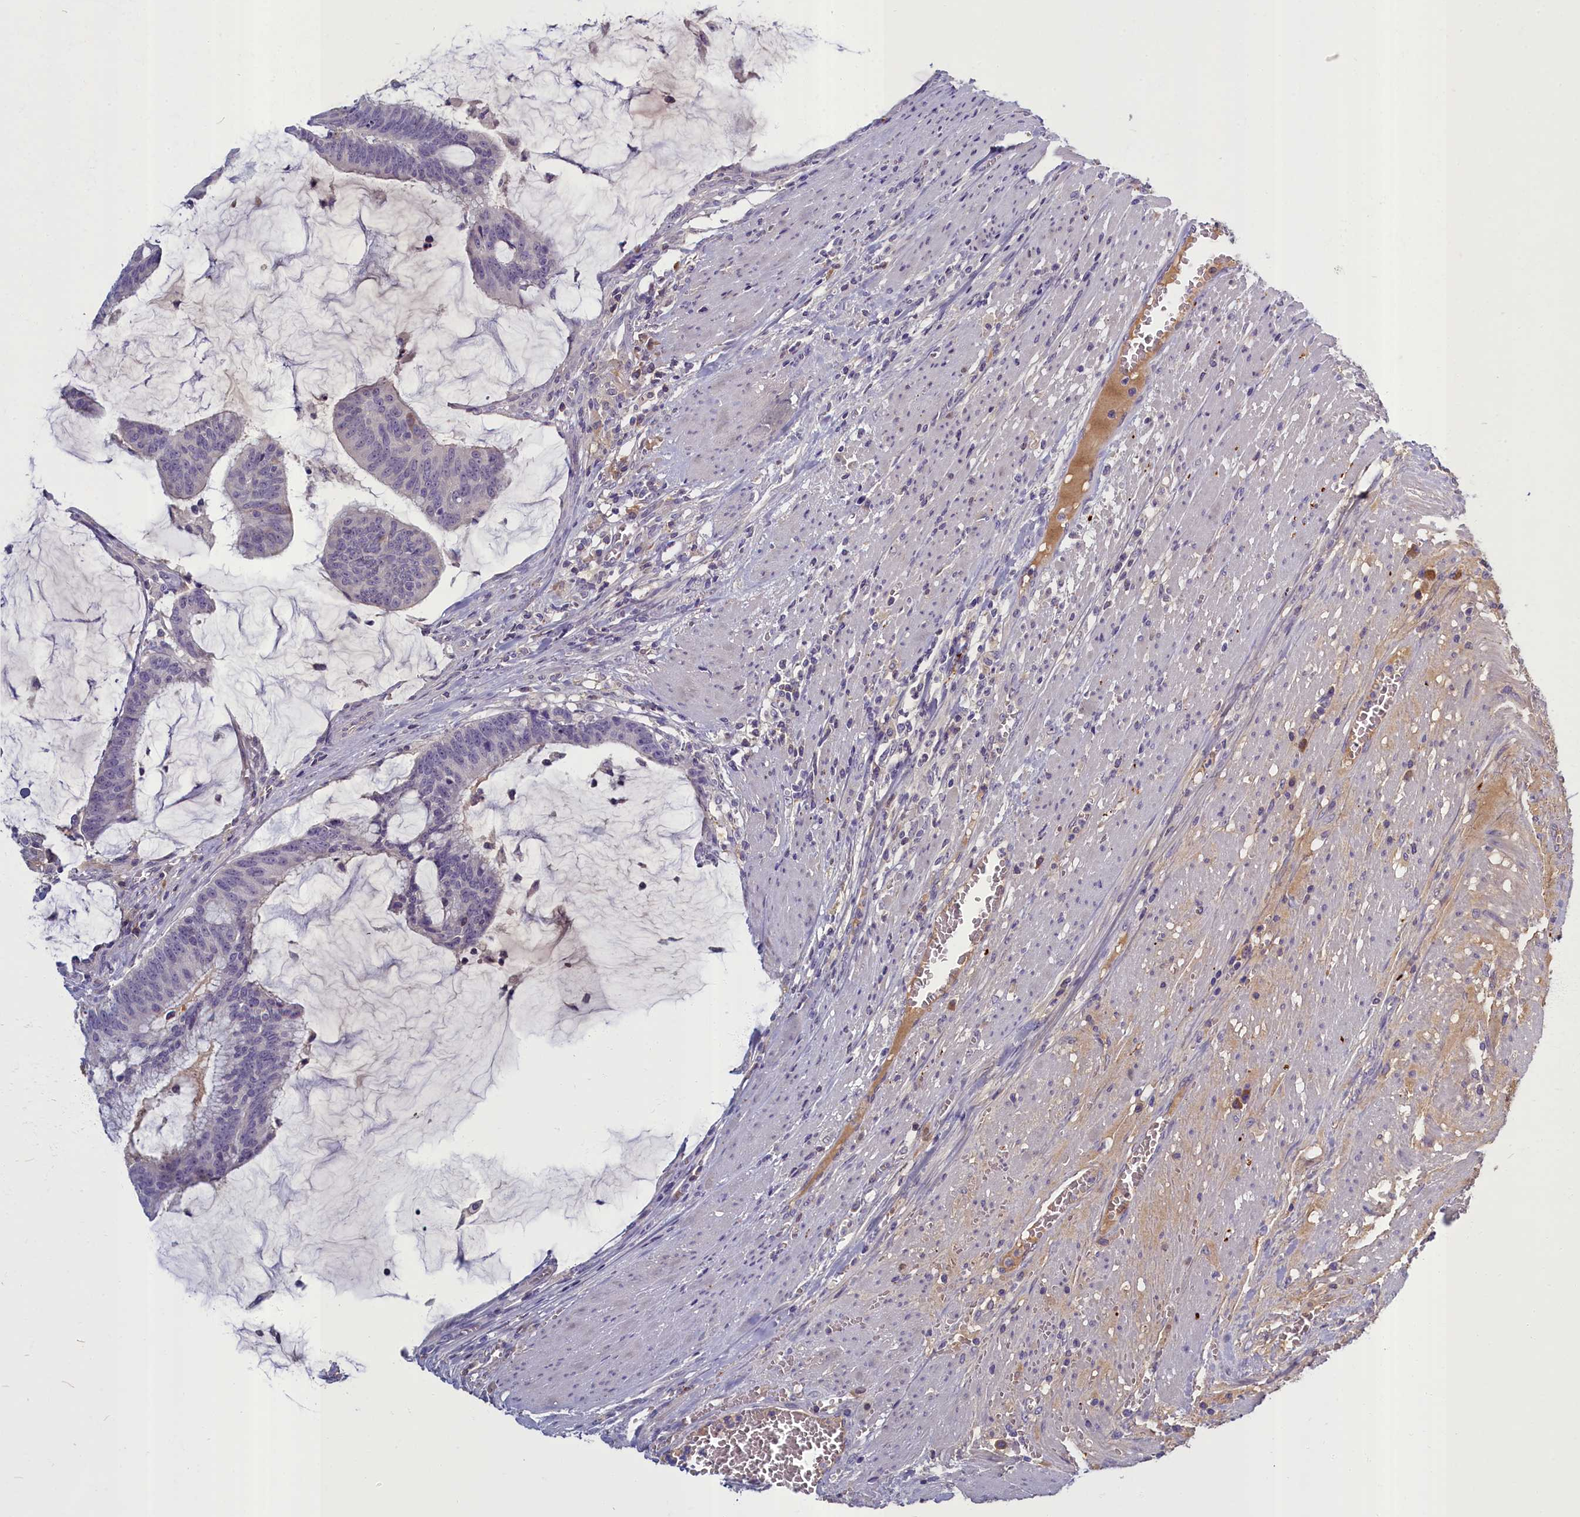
{"staining": {"intensity": "negative", "quantity": "none", "location": "none"}, "tissue": "colorectal cancer", "cell_type": "Tumor cells", "image_type": "cancer", "snomed": [{"axis": "morphology", "description": "Adenocarcinoma, NOS"}, {"axis": "topography", "description": "Rectum"}], "caption": "The histopathology image demonstrates no staining of tumor cells in colorectal adenocarcinoma.", "gene": "SV2C", "patient": {"sex": "female", "age": 77}}